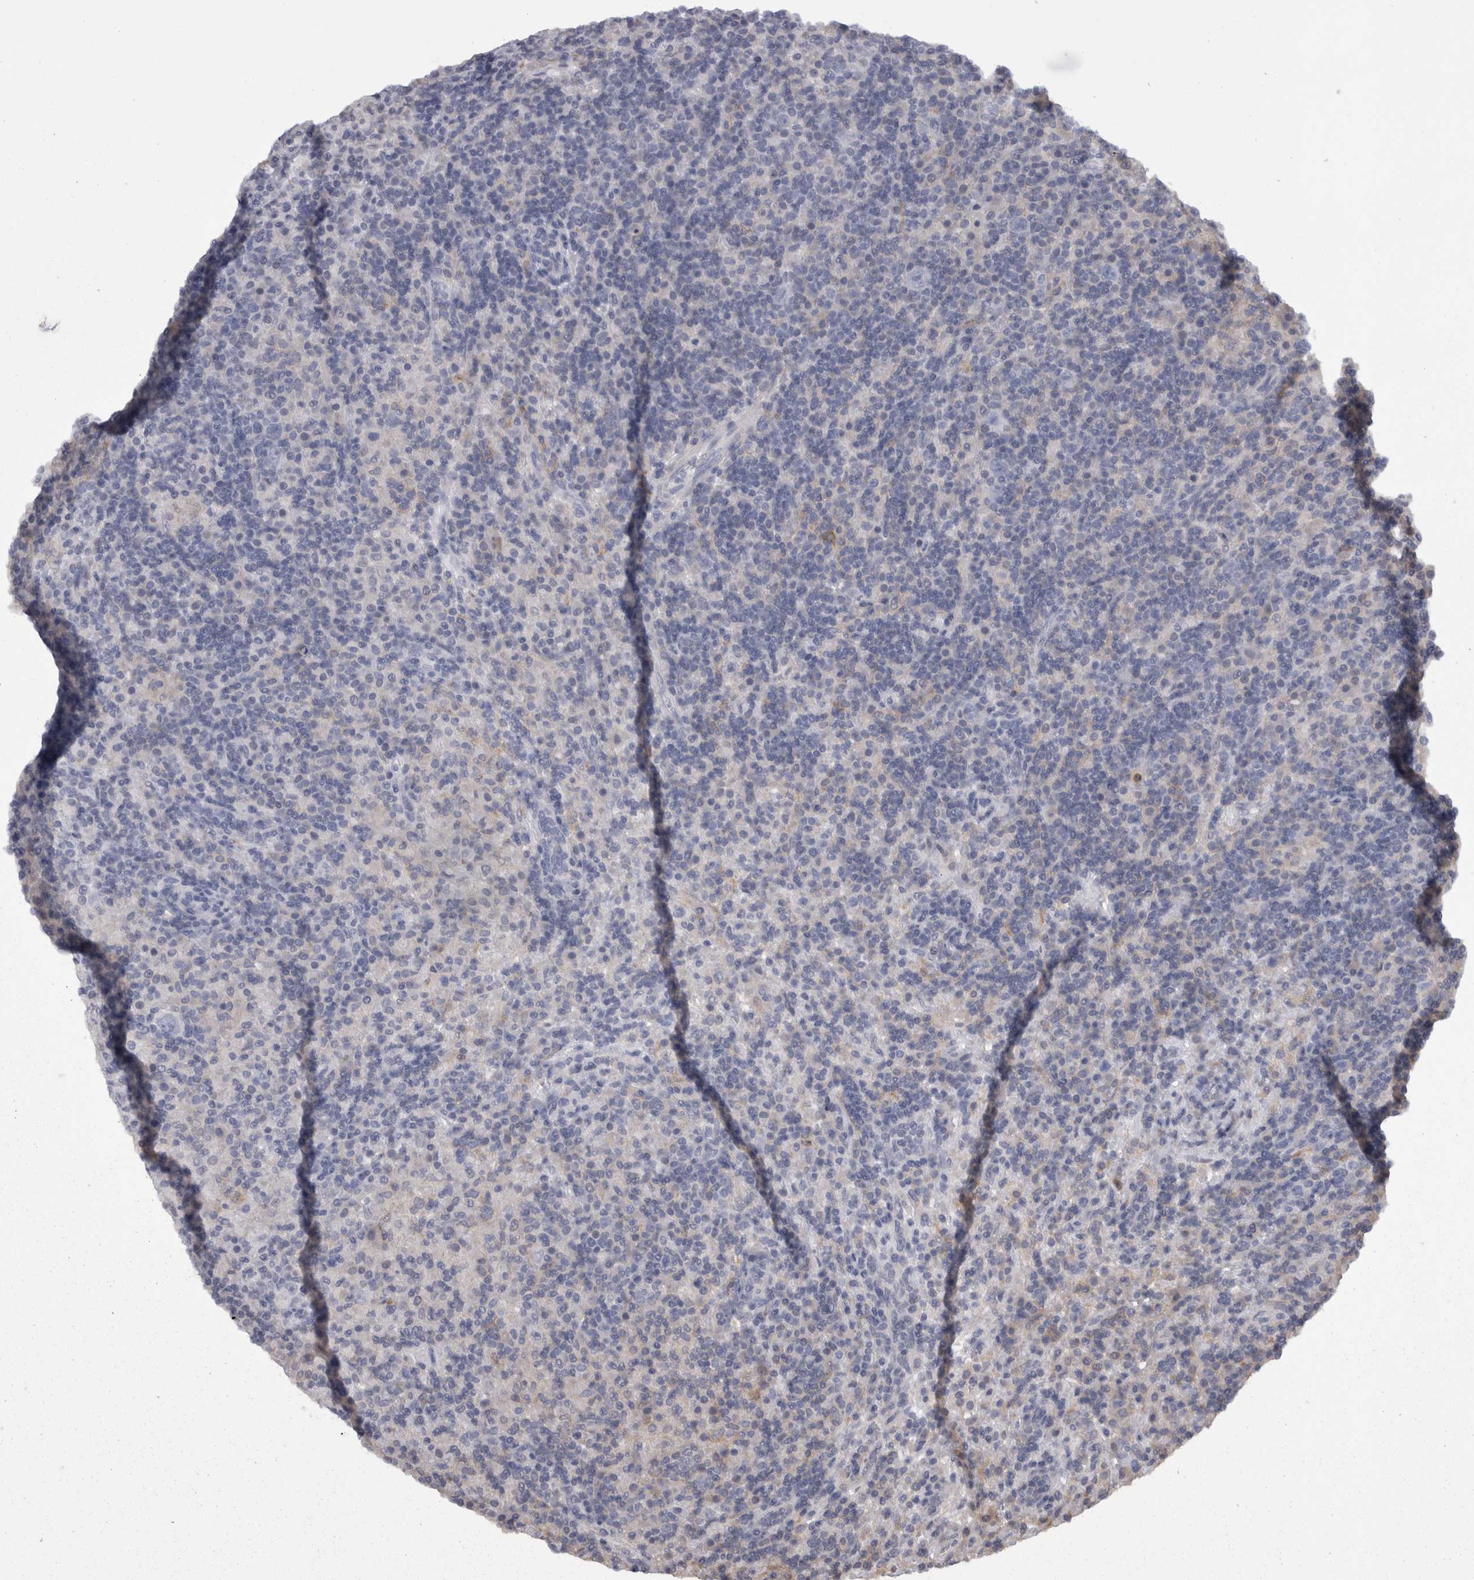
{"staining": {"intensity": "negative", "quantity": "none", "location": "none"}, "tissue": "lymphoma", "cell_type": "Tumor cells", "image_type": "cancer", "snomed": [{"axis": "morphology", "description": "Hodgkin's disease, NOS"}, {"axis": "topography", "description": "Lymph node"}], "caption": "A micrograph of human lymphoma is negative for staining in tumor cells.", "gene": "CAMK2D", "patient": {"sex": "male", "age": 70}}